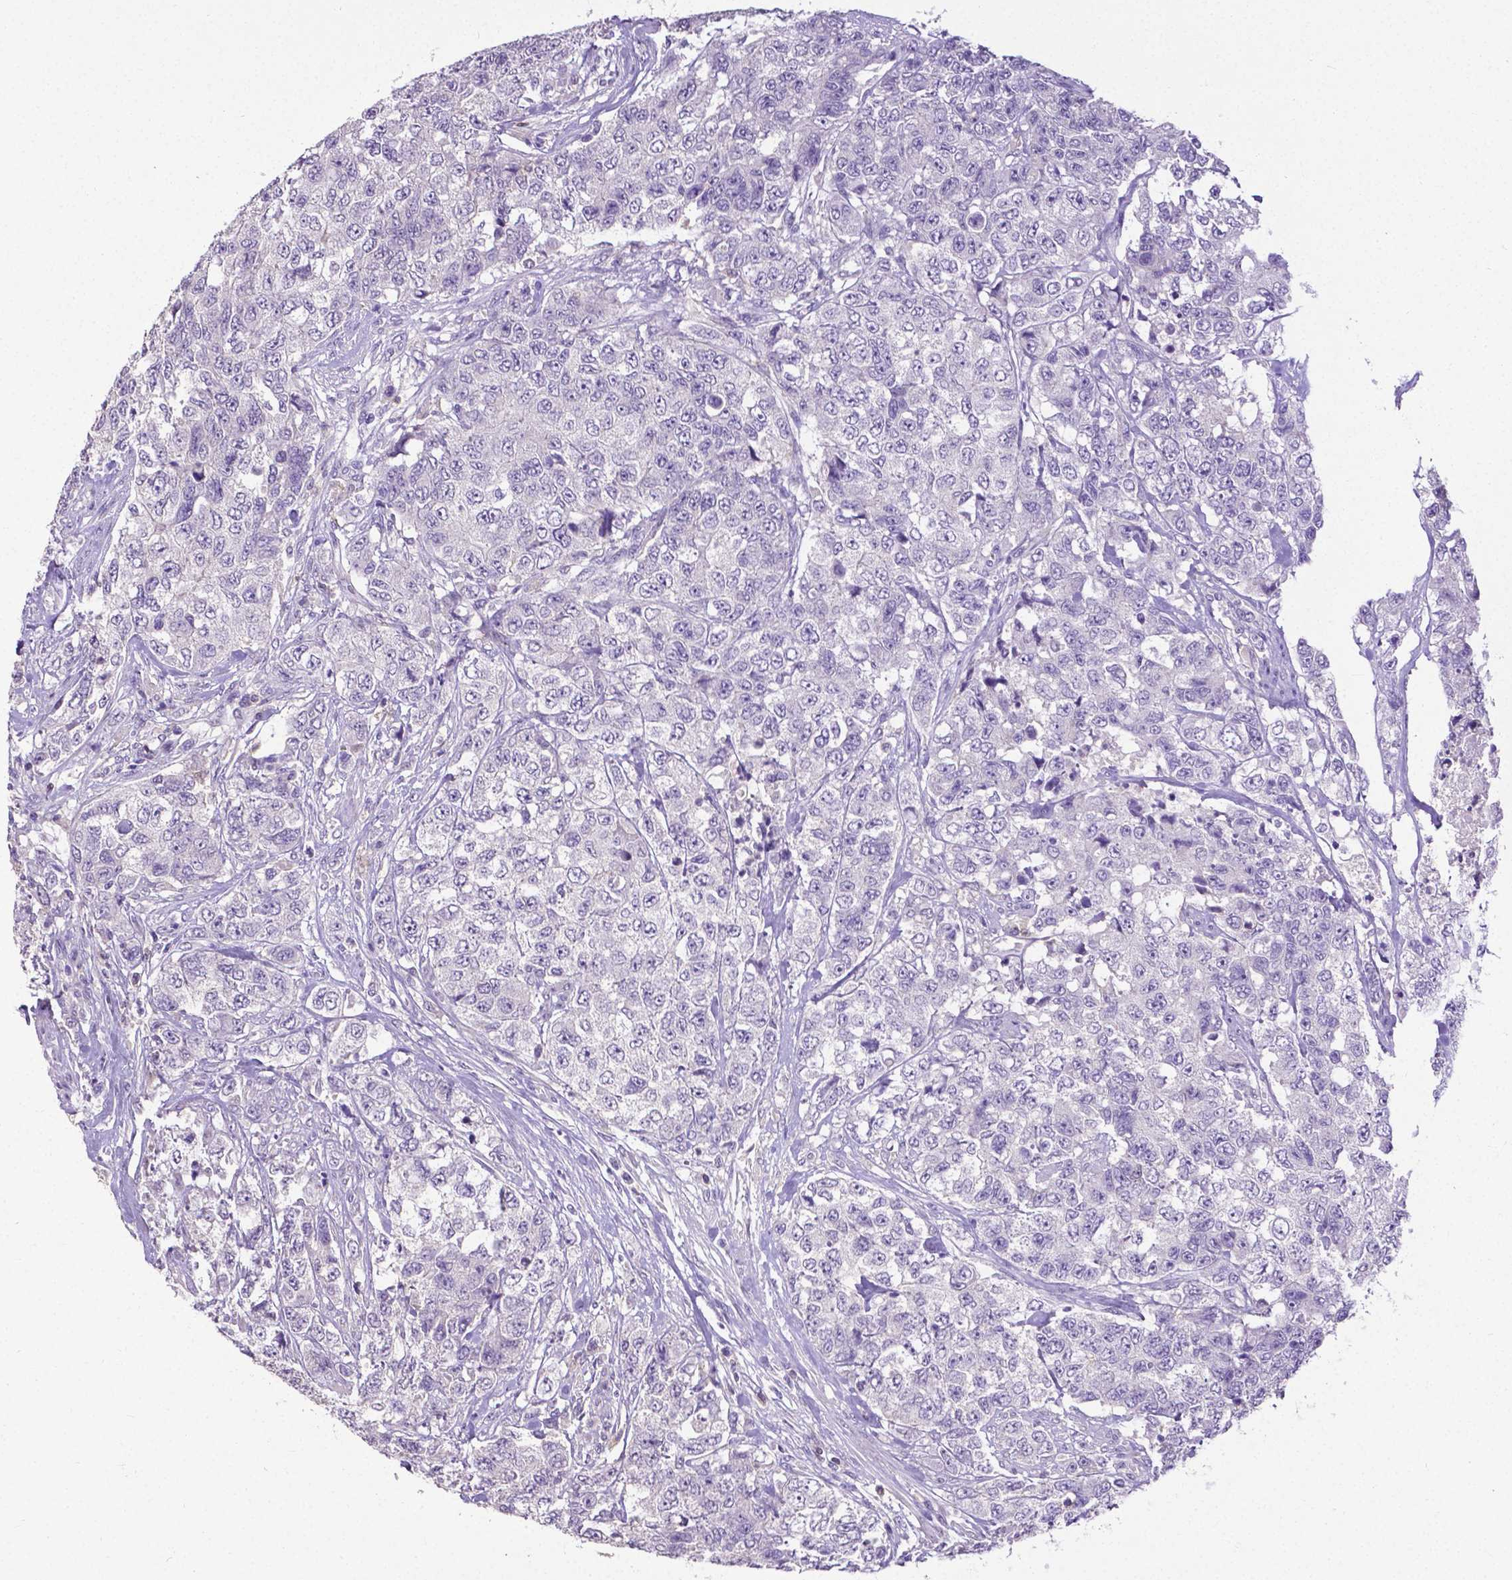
{"staining": {"intensity": "negative", "quantity": "none", "location": "none"}, "tissue": "urothelial cancer", "cell_type": "Tumor cells", "image_type": "cancer", "snomed": [{"axis": "morphology", "description": "Urothelial carcinoma, High grade"}, {"axis": "topography", "description": "Urinary bladder"}], "caption": "Tumor cells are negative for protein expression in human urothelial cancer.", "gene": "CD4", "patient": {"sex": "female", "age": 78}}